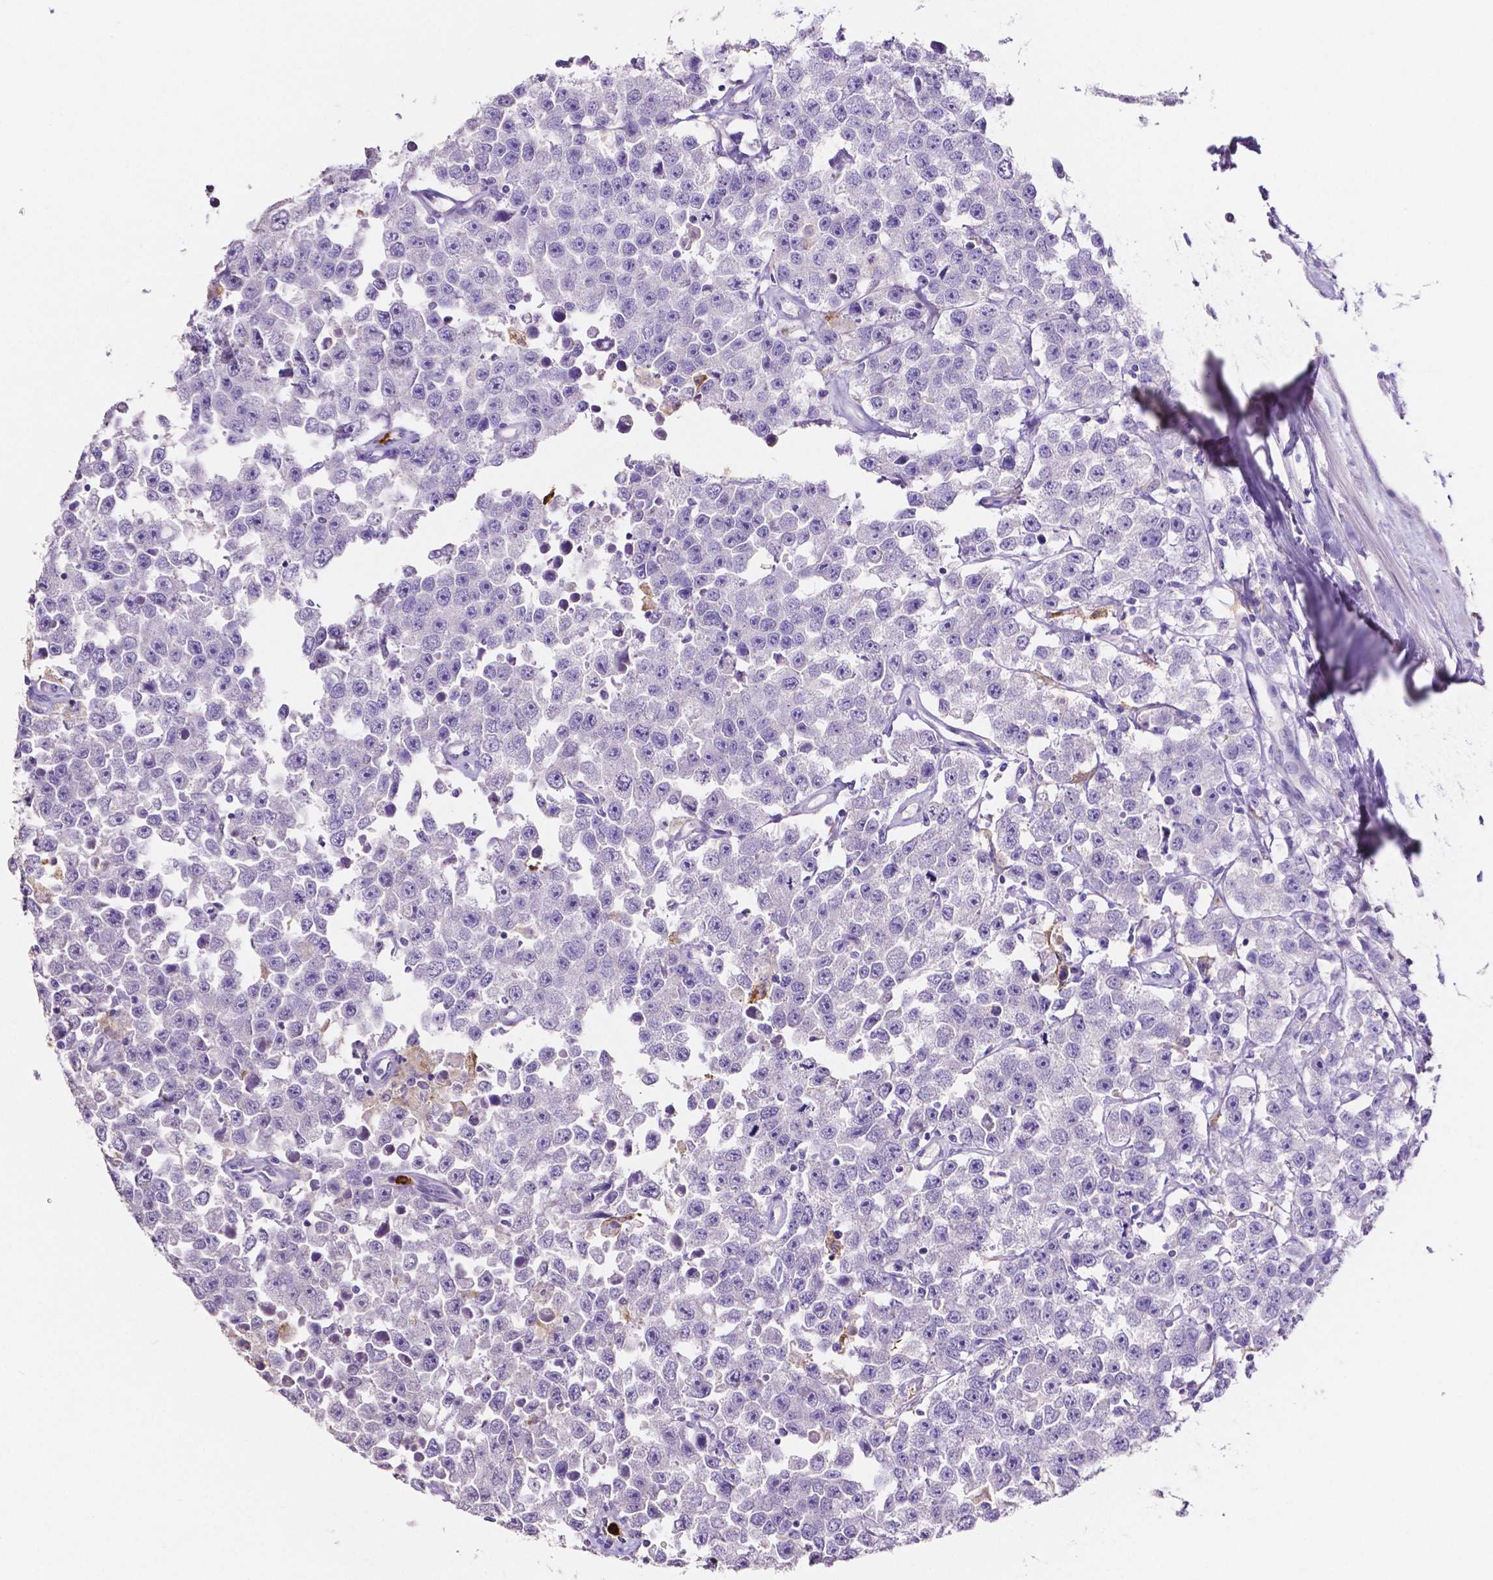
{"staining": {"intensity": "negative", "quantity": "none", "location": "none"}, "tissue": "testis cancer", "cell_type": "Tumor cells", "image_type": "cancer", "snomed": [{"axis": "morphology", "description": "Seminoma, NOS"}, {"axis": "topography", "description": "Testis"}], "caption": "Tumor cells are negative for protein expression in human testis cancer (seminoma).", "gene": "MMP9", "patient": {"sex": "male", "age": 52}}